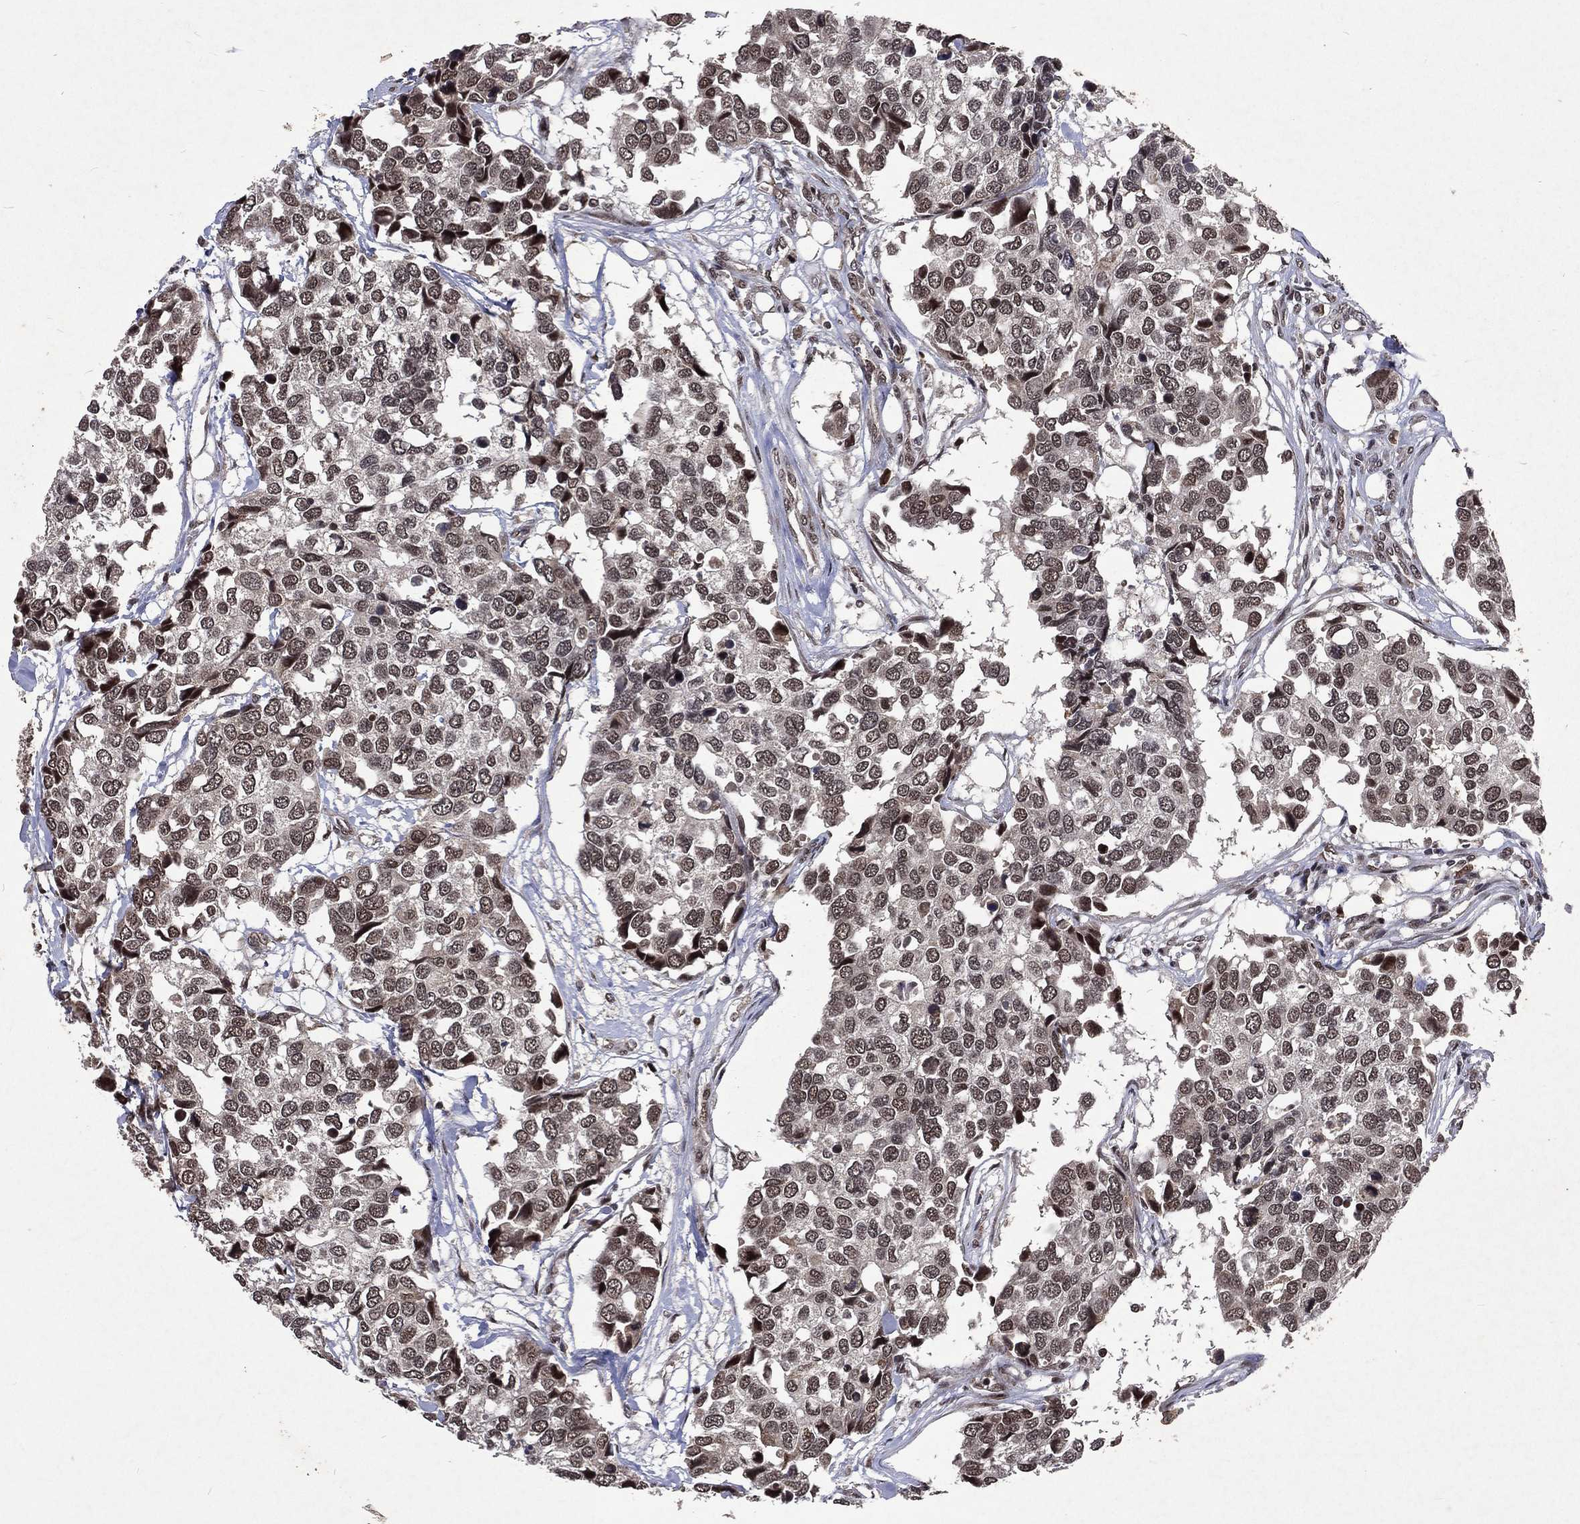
{"staining": {"intensity": "strong", "quantity": "<25%", "location": "nuclear"}, "tissue": "breast cancer", "cell_type": "Tumor cells", "image_type": "cancer", "snomed": [{"axis": "morphology", "description": "Duct carcinoma"}, {"axis": "topography", "description": "Breast"}], "caption": "A high-resolution micrograph shows IHC staining of breast infiltrating ductal carcinoma, which reveals strong nuclear expression in about <25% of tumor cells.", "gene": "DMAP1", "patient": {"sex": "female", "age": 83}}